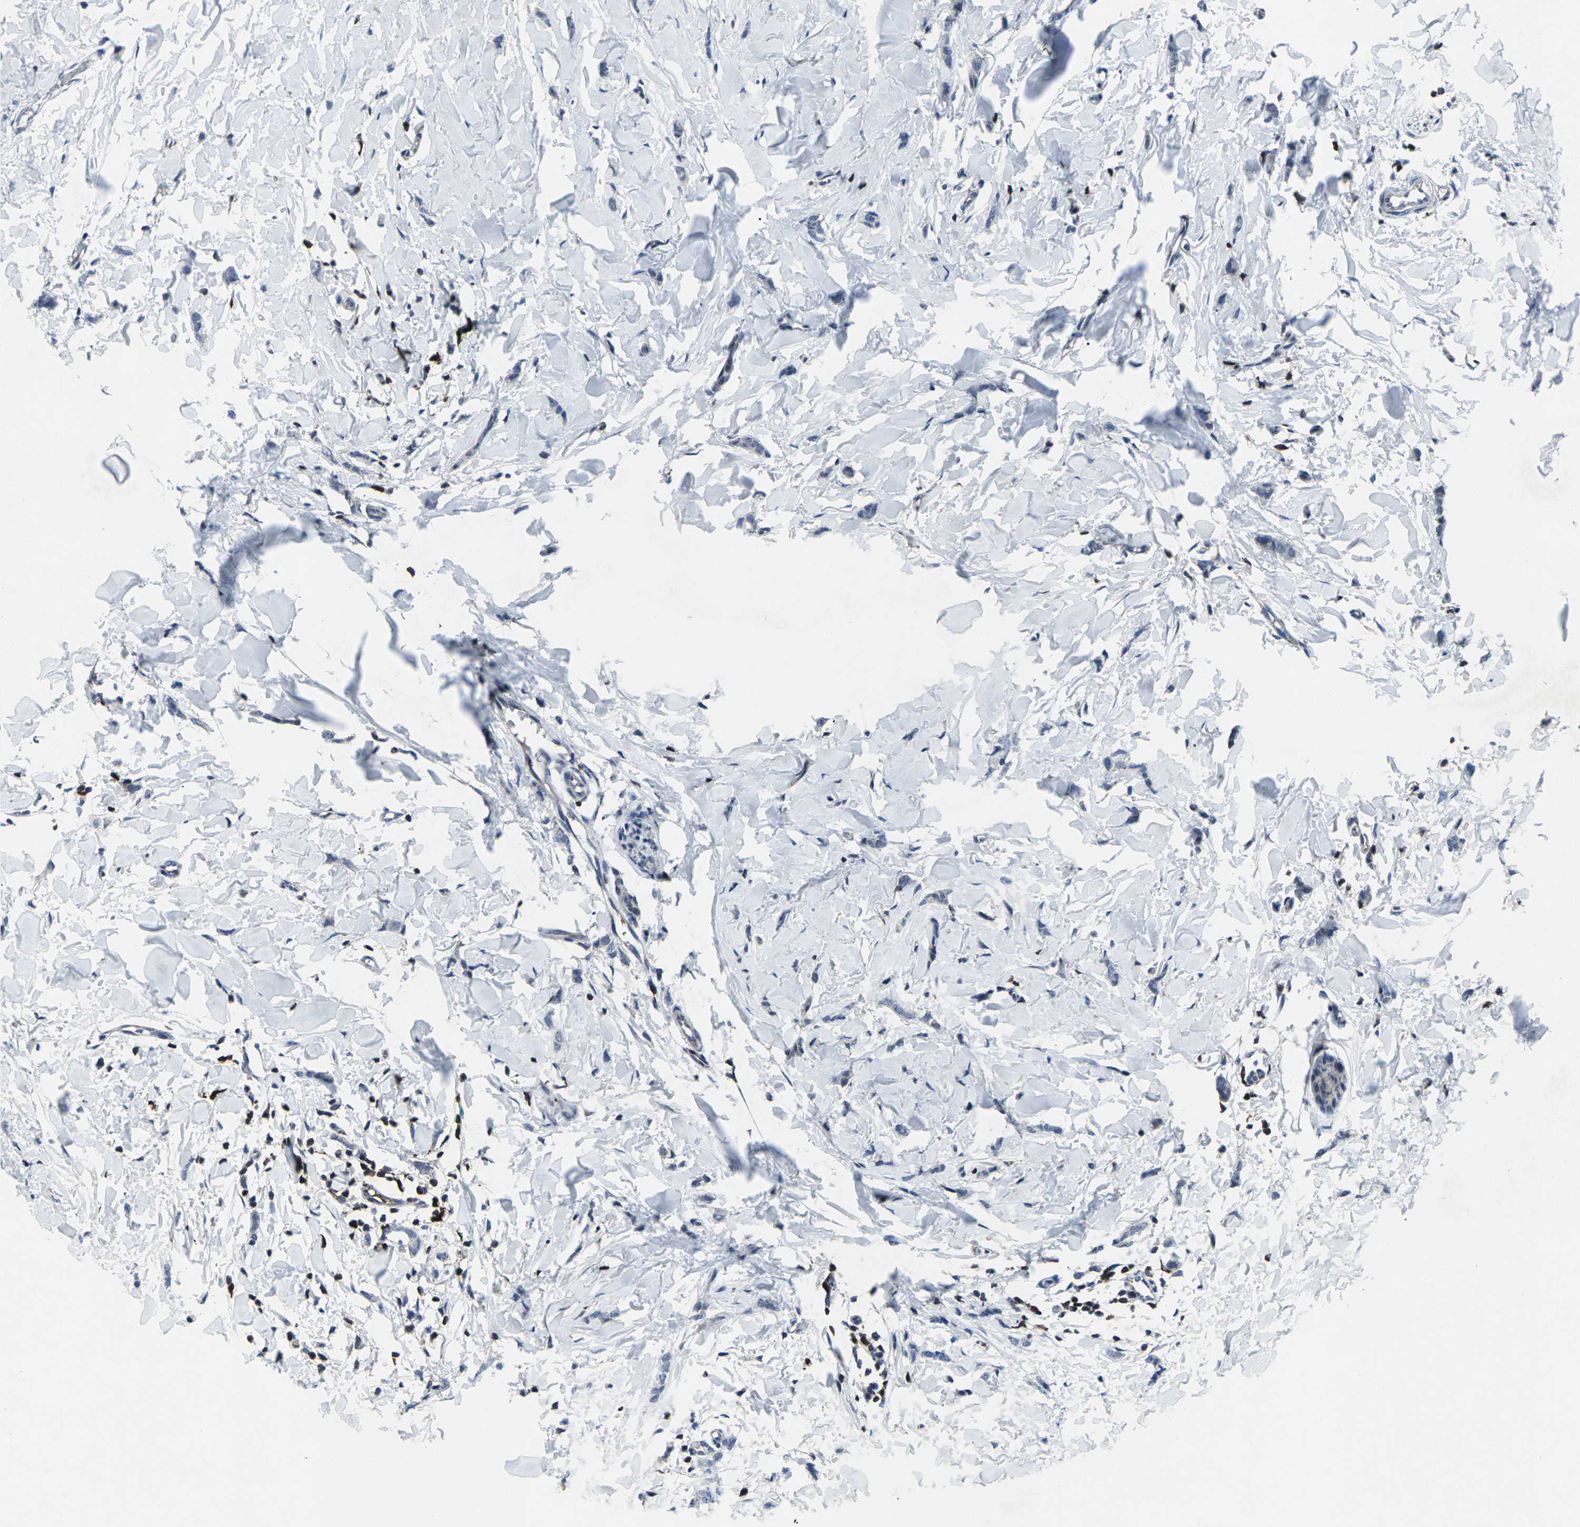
{"staining": {"intensity": "negative", "quantity": "none", "location": "none"}, "tissue": "breast cancer", "cell_type": "Tumor cells", "image_type": "cancer", "snomed": [{"axis": "morphology", "description": "Lobular carcinoma"}, {"axis": "topography", "description": "Skin"}, {"axis": "topography", "description": "Breast"}], "caption": "A histopathology image of human lobular carcinoma (breast) is negative for staining in tumor cells.", "gene": "STAT4", "patient": {"sex": "female", "age": 46}}